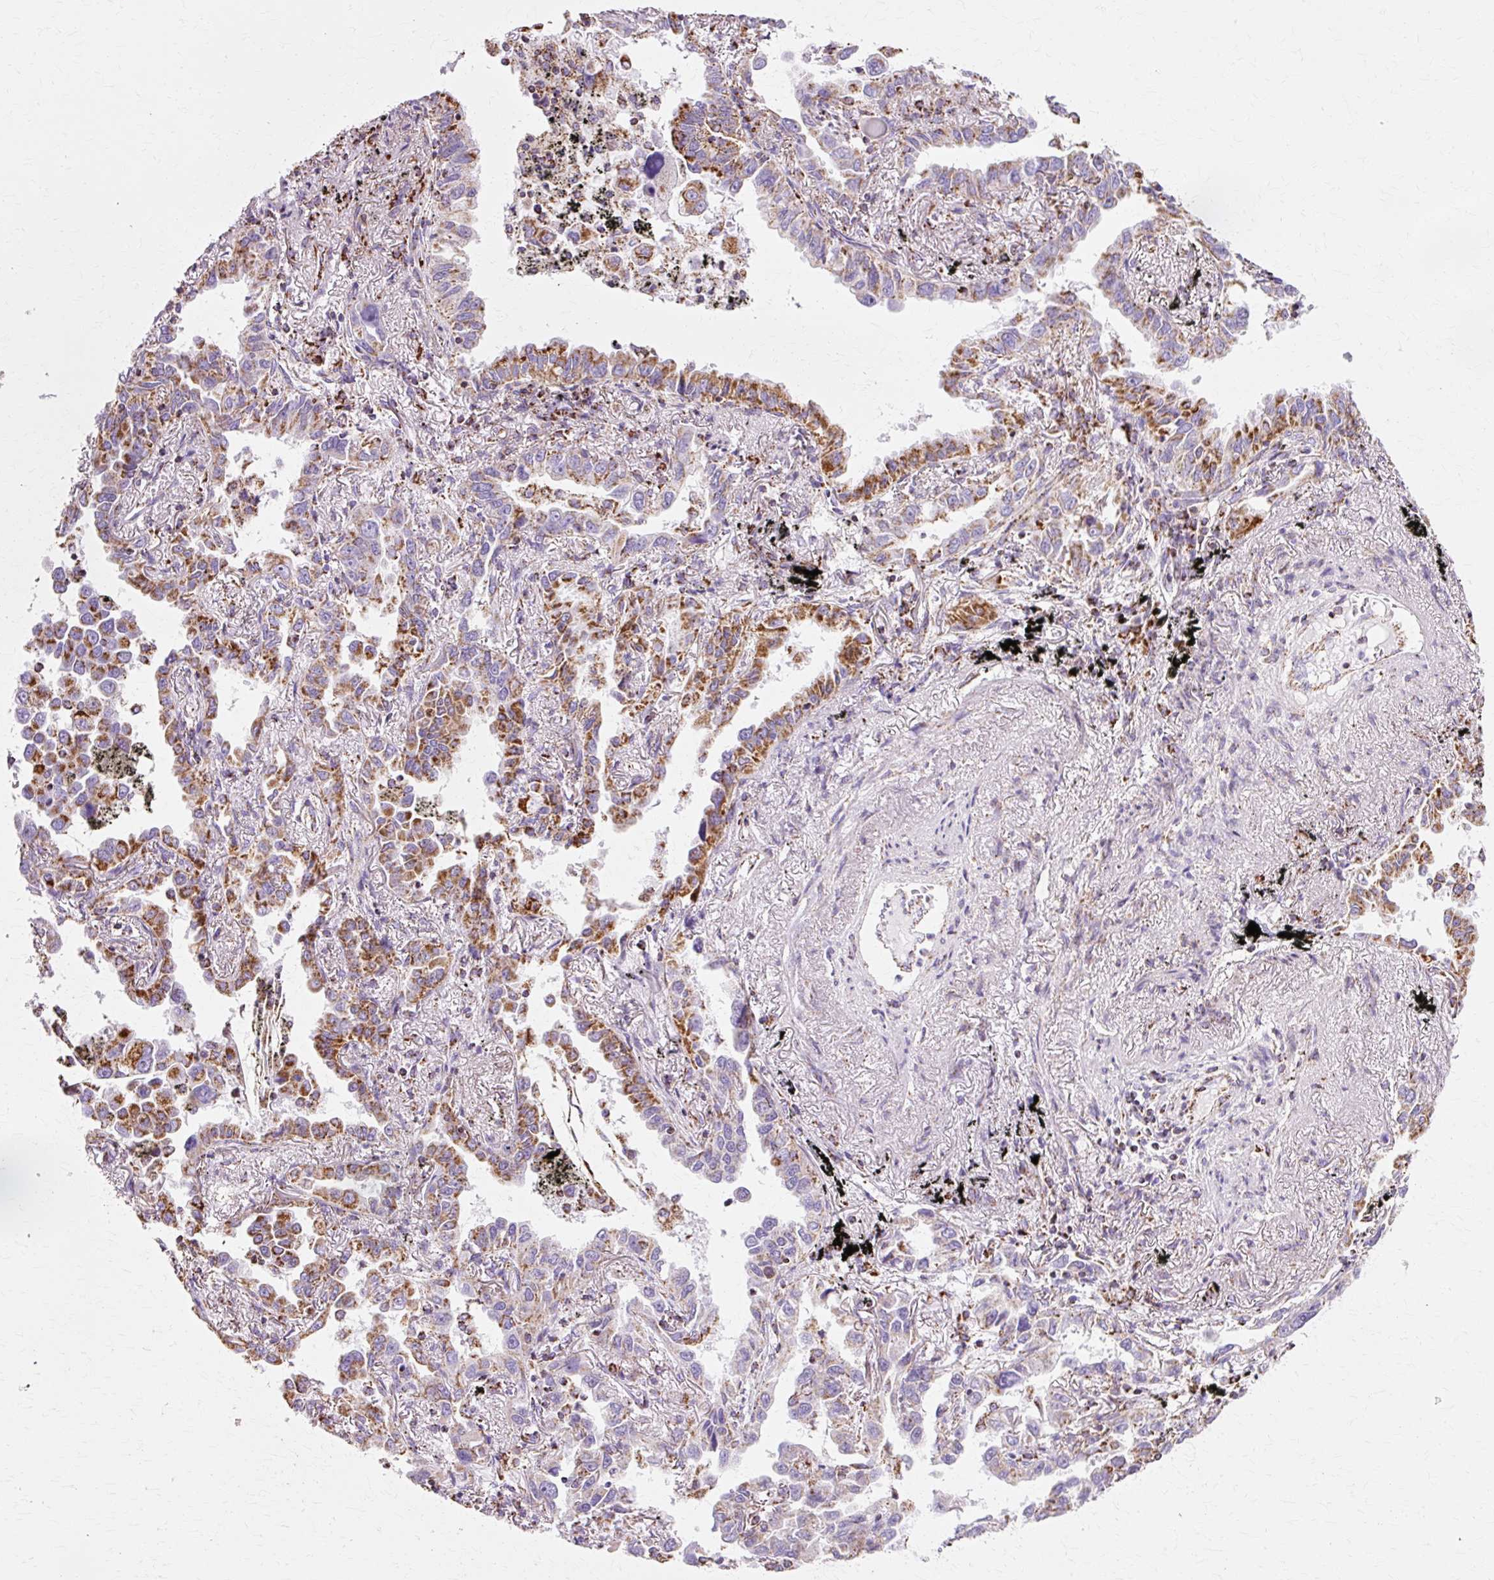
{"staining": {"intensity": "strong", "quantity": "25%-75%", "location": "cytoplasmic/membranous"}, "tissue": "lung cancer", "cell_type": "Tumor cells", "image_type": "cancer", "snomed": [{"axis": "morphology", "description": "Adenocarcinoma, NOS"}, {"axis": "topography", "description": "Lung"}], "caption": "This histopathology image shows IHC staining of human lung adenocarcinoma, with high strong cytoplasmic/membranous positivity in about 25%-75% of tumor cells.", "gene": "ATP5PO", "patient": {"sex": "male", "age": 67}}